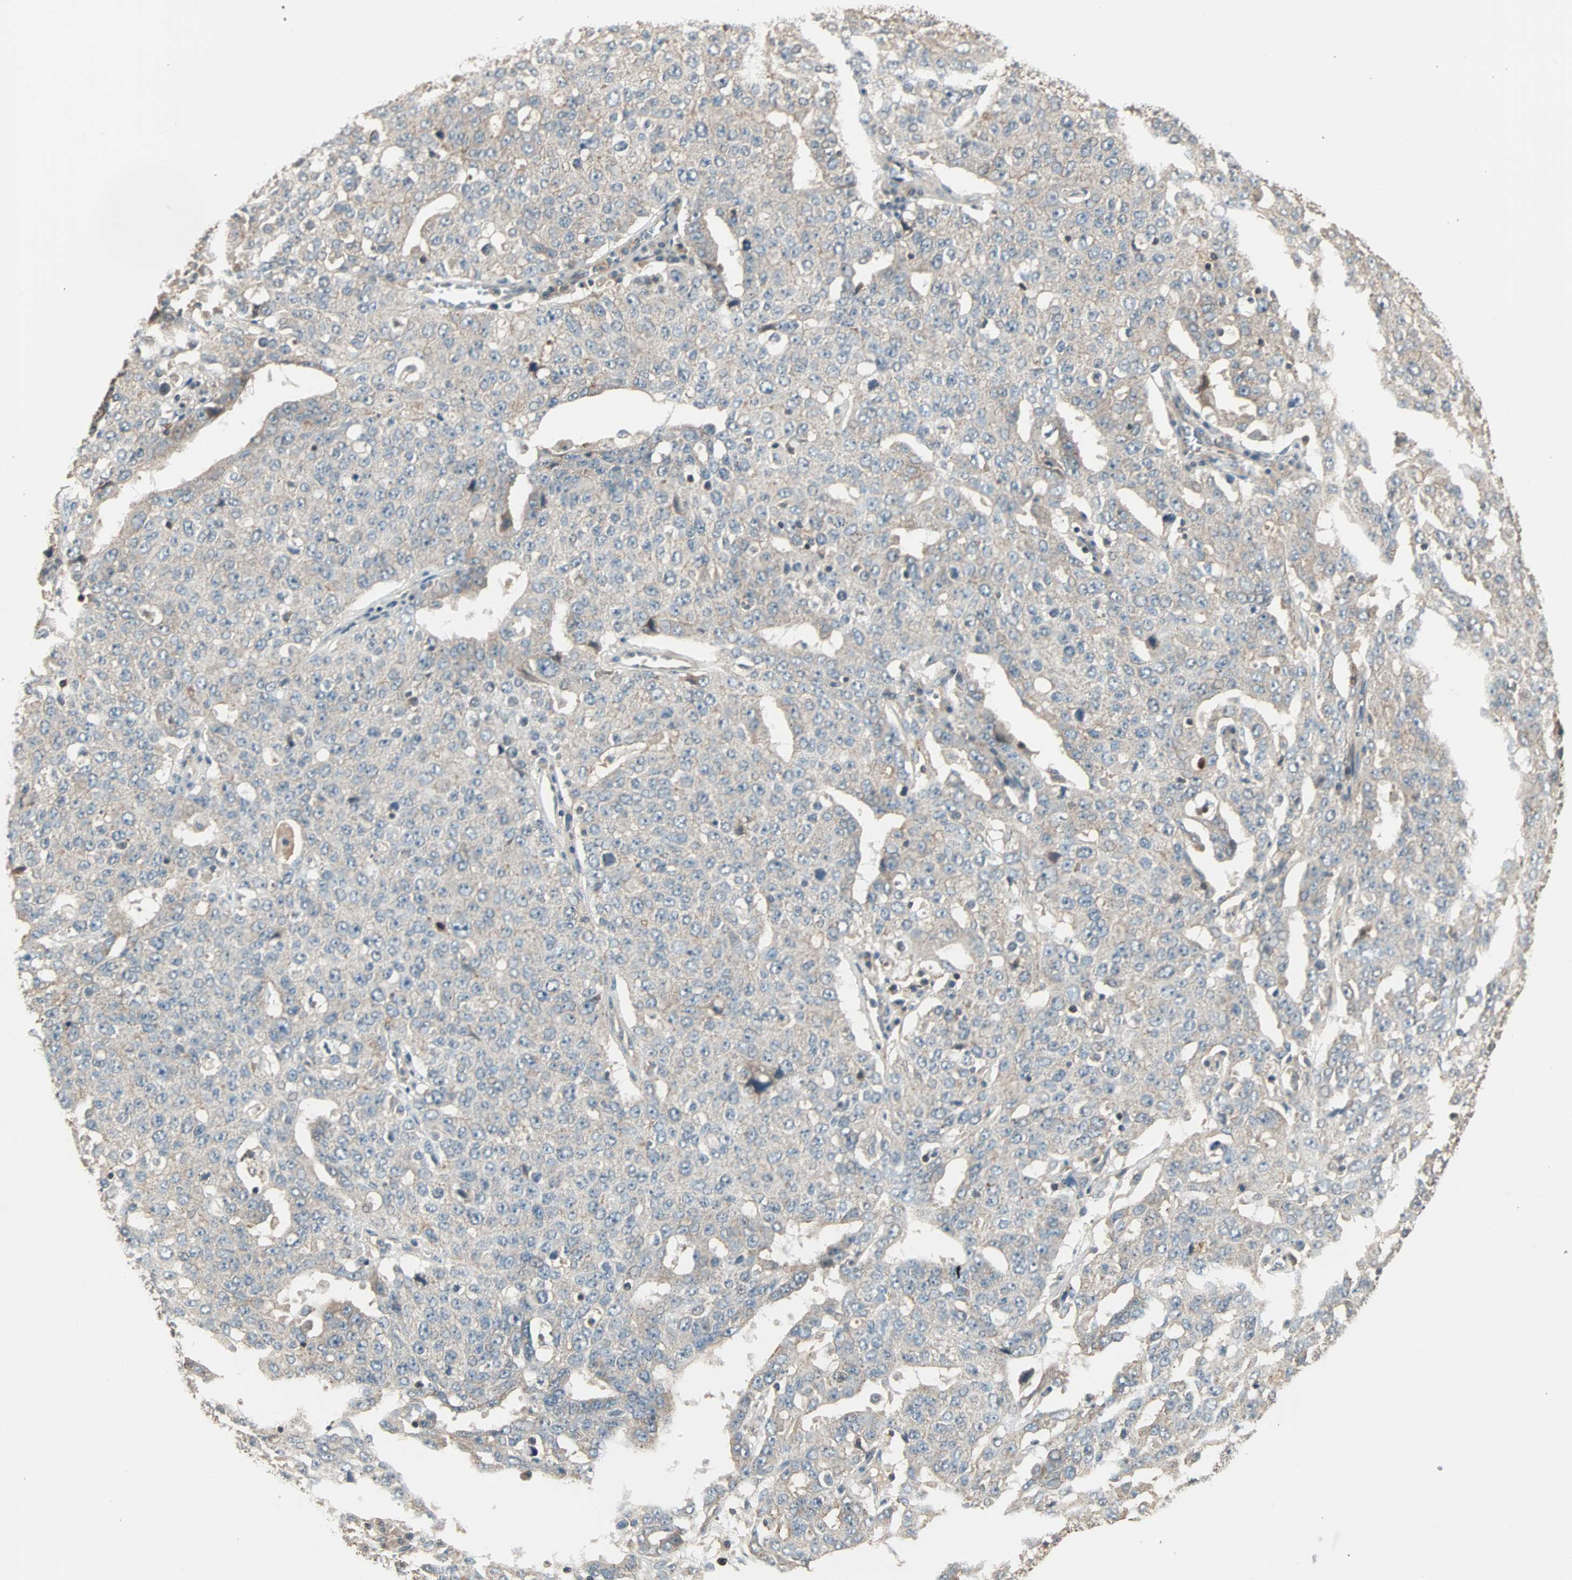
{"staining": {"intensity": "weak", "quantity": "25%-75%", "location": "cytoplasmic/membranous"}, "tissue": "ovarian cancer", "cell_type": "Tumor cells", "image_type": "cancer", "snomed": [{"axis": "morphology", "description": "Carcinoma, endometroid"}, {"axis": "topography", "description": "Ovary"}], "caption": "Immunohistochemistry staining of endometroid carcinoma (ovarian), which demonstrates low levels of weak cytoplasmic/membranous expression in about 25%-75% of tumor cells indicating weak cytoplasmic/membranous protein expression. The staining was performed using DAB (brown) for protein detection and nuclei were counterstained in hematoxylin (blue).", "gene": "MAP3K21", "patient": {"sex": "female", "age": 62}}